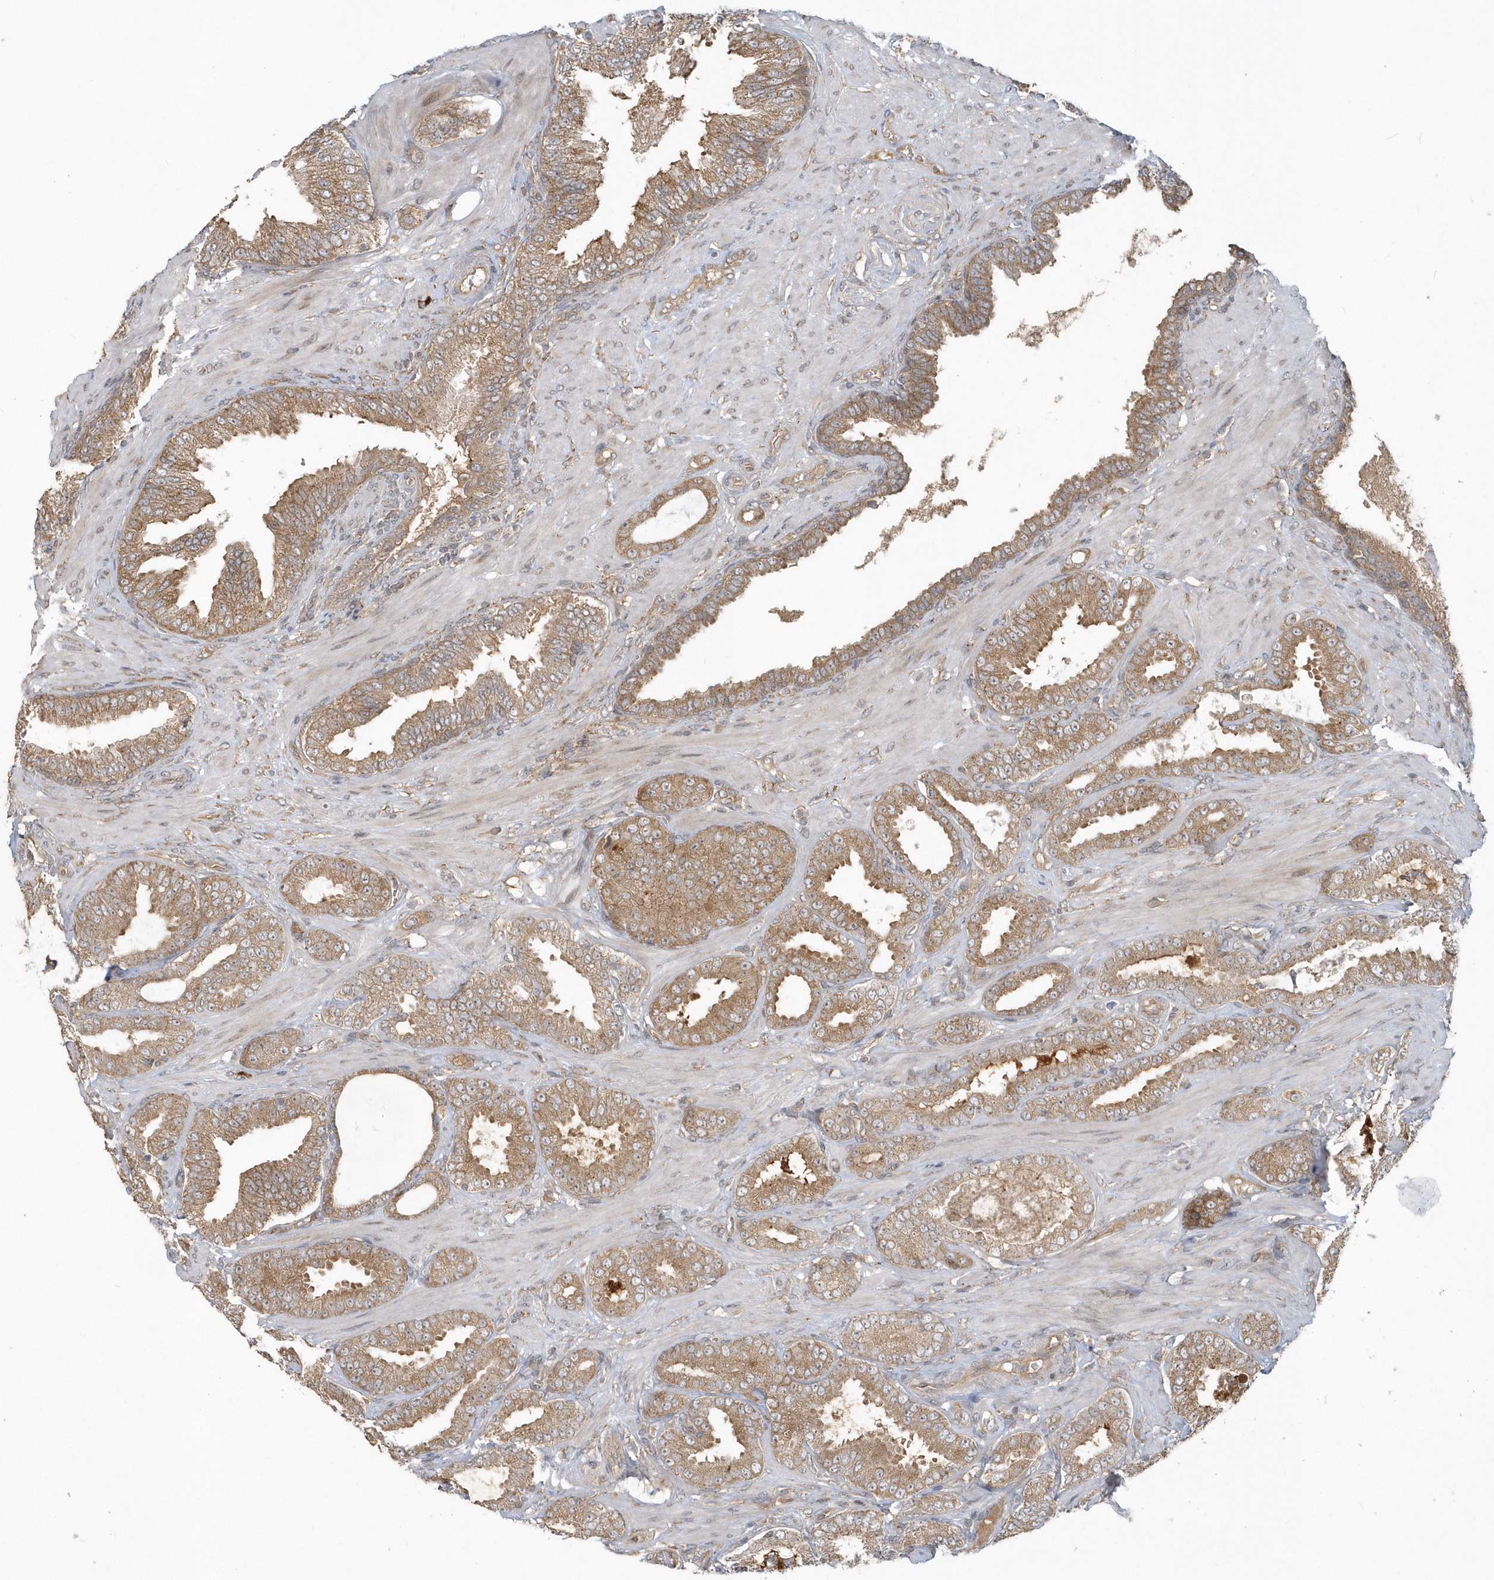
{"staining": {"intensity": "moderate", "quantity": "25%-75%", "location": "cytoplasmic/membranous"}, "tissue": "prostate cancer", "cell_type": "Tumor cells", "image_type": "cancer", "snomed": [{"axis": "morphology", "description": "Adenocarcinoma, Low grade"}, {"axis": "topography", "description": "Prostate"}], "caption": "Prostate cancer stained for a protein exhibits moderate cytoplasmic/membranous positivity in tumor cells.", "gene": "STIM2", "patient": {"sex": "male", "age": 63}}